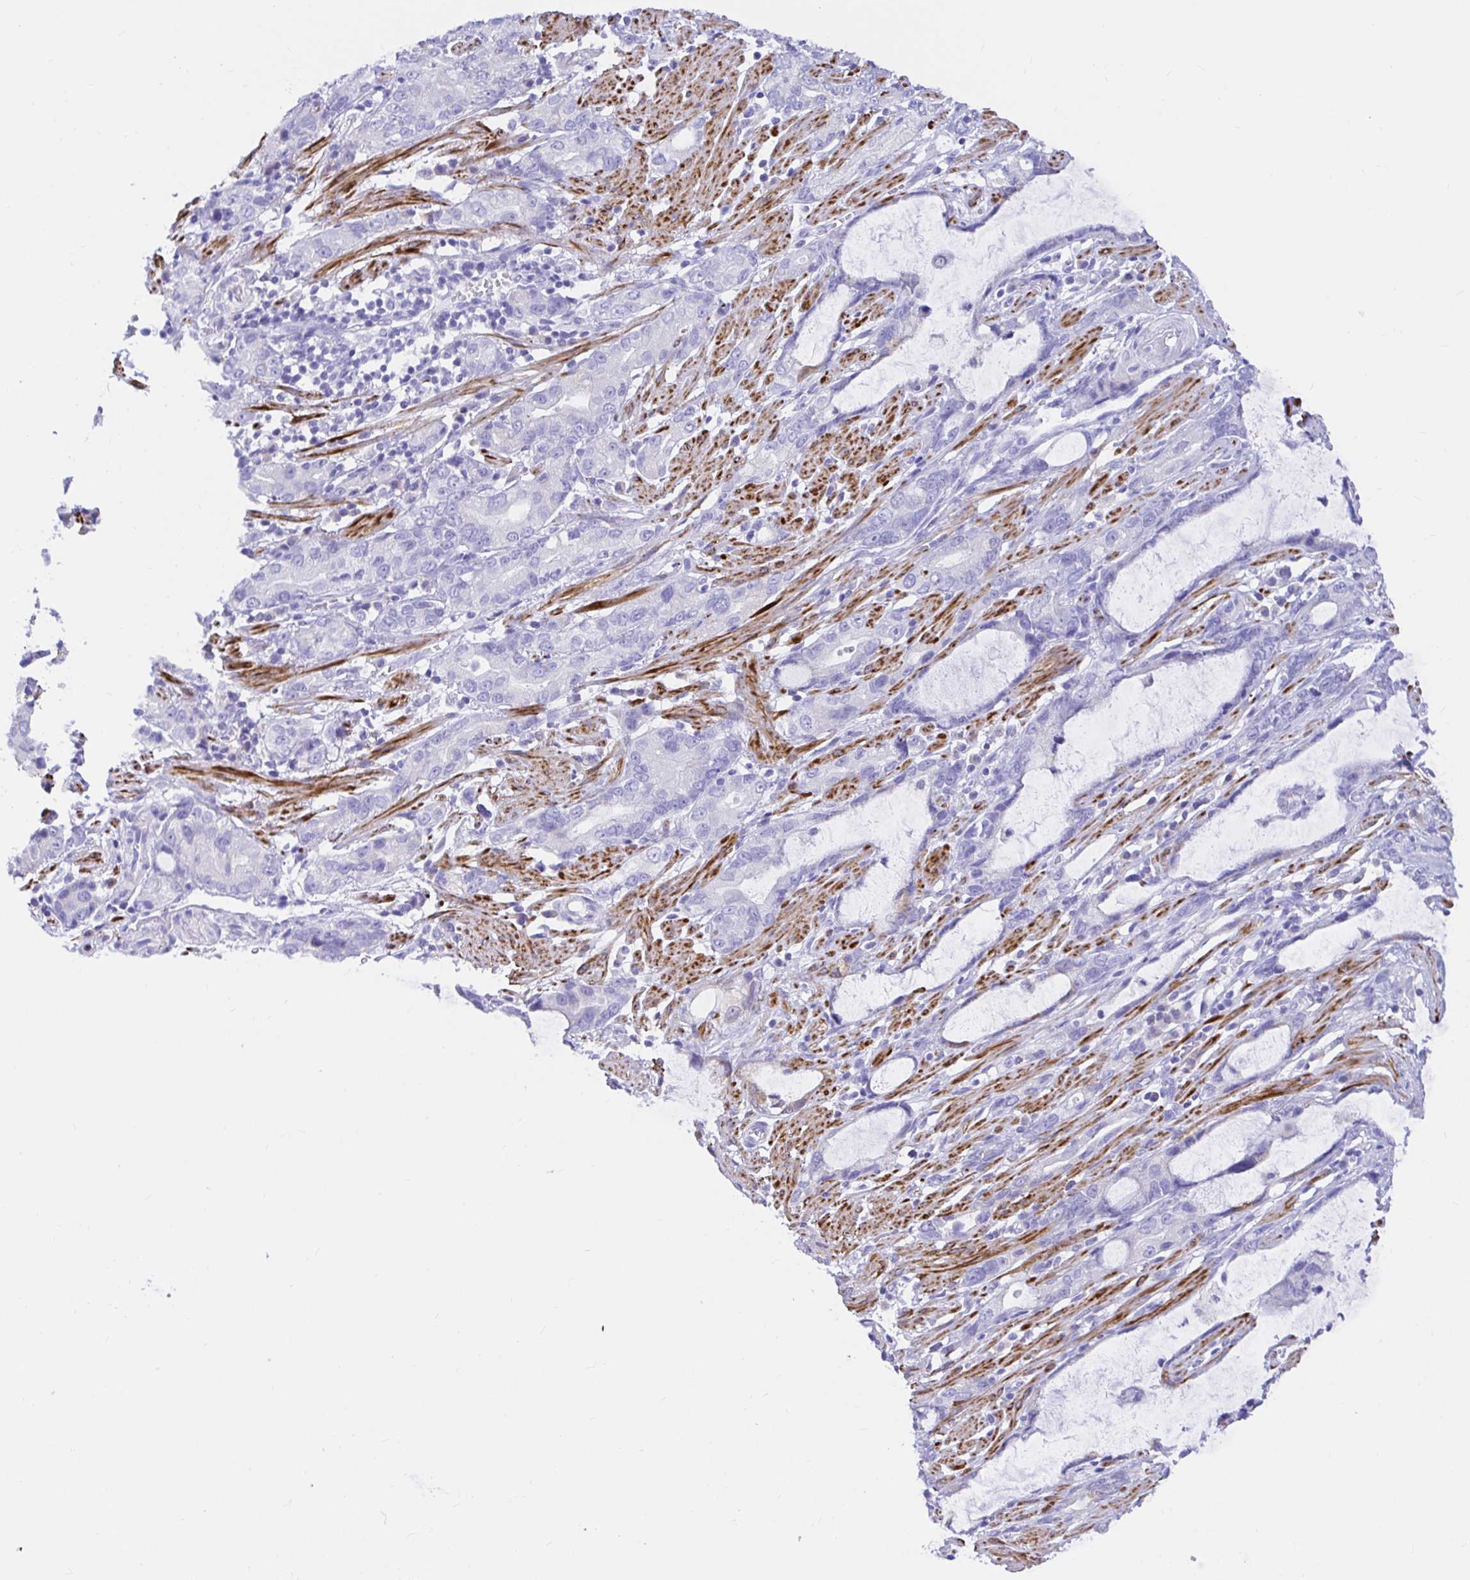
{"staining": {"intensity": "negative", "quantity": "none", "location": "none"}, "tissue": "stomach cancer", "cell_type": "Tumor cells", "image_type": "cancer", "snomed": [{"axis": "morphology", "description": "Adenocarcinoma, NOS"}, {"axis": "topography", "description": "Stomach"}], "caption": "An IHC photomicrograph of stomach adenocarcinoma is shown. There is no staining in tumor cells of stomach adenocarcinoma.", "gene": "BACE2", "patient": {"sex": "male", "age": 55}}